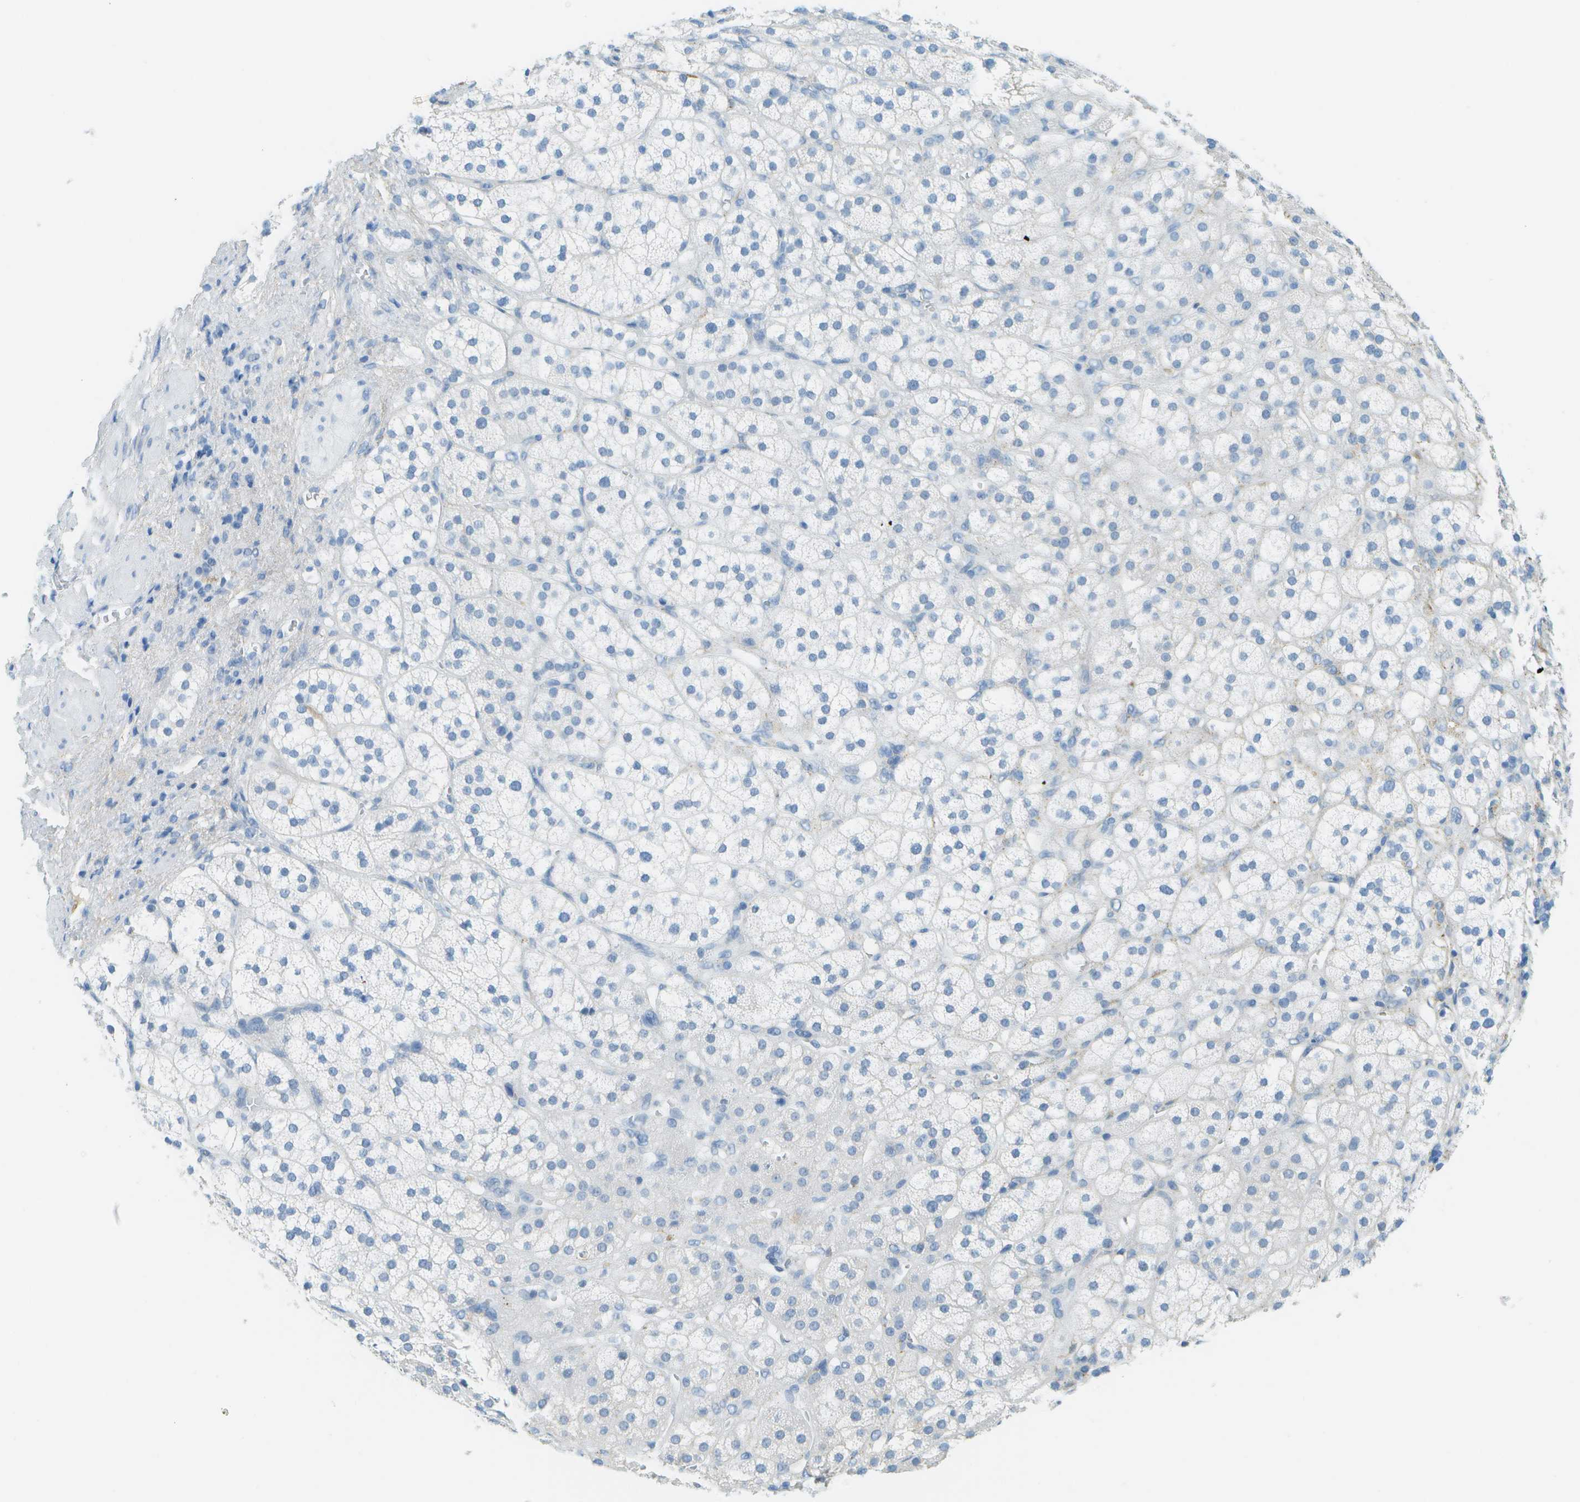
{"staining": {"intensity": "negative", "quantity": "none", "location": "none"}, "tissue": "adrenal gland", "cell_type": "Glandular cells", "image_type": "normal", "snomed": [{"axis": "morphology", "description": "Normal tissue, NOS"}, {"axis": "topography", "description": "Adrenal gland"}], "caption": "The immunohistochemistry (IHC) micrograph has no significant staining in glandular cells of adrenal gland. The staining is performed using DAB brown chromogen with nuclei counter-stained in using hematoxylin.", "gene": "C1S", "patient": {"sex": "male", "age": 56}}